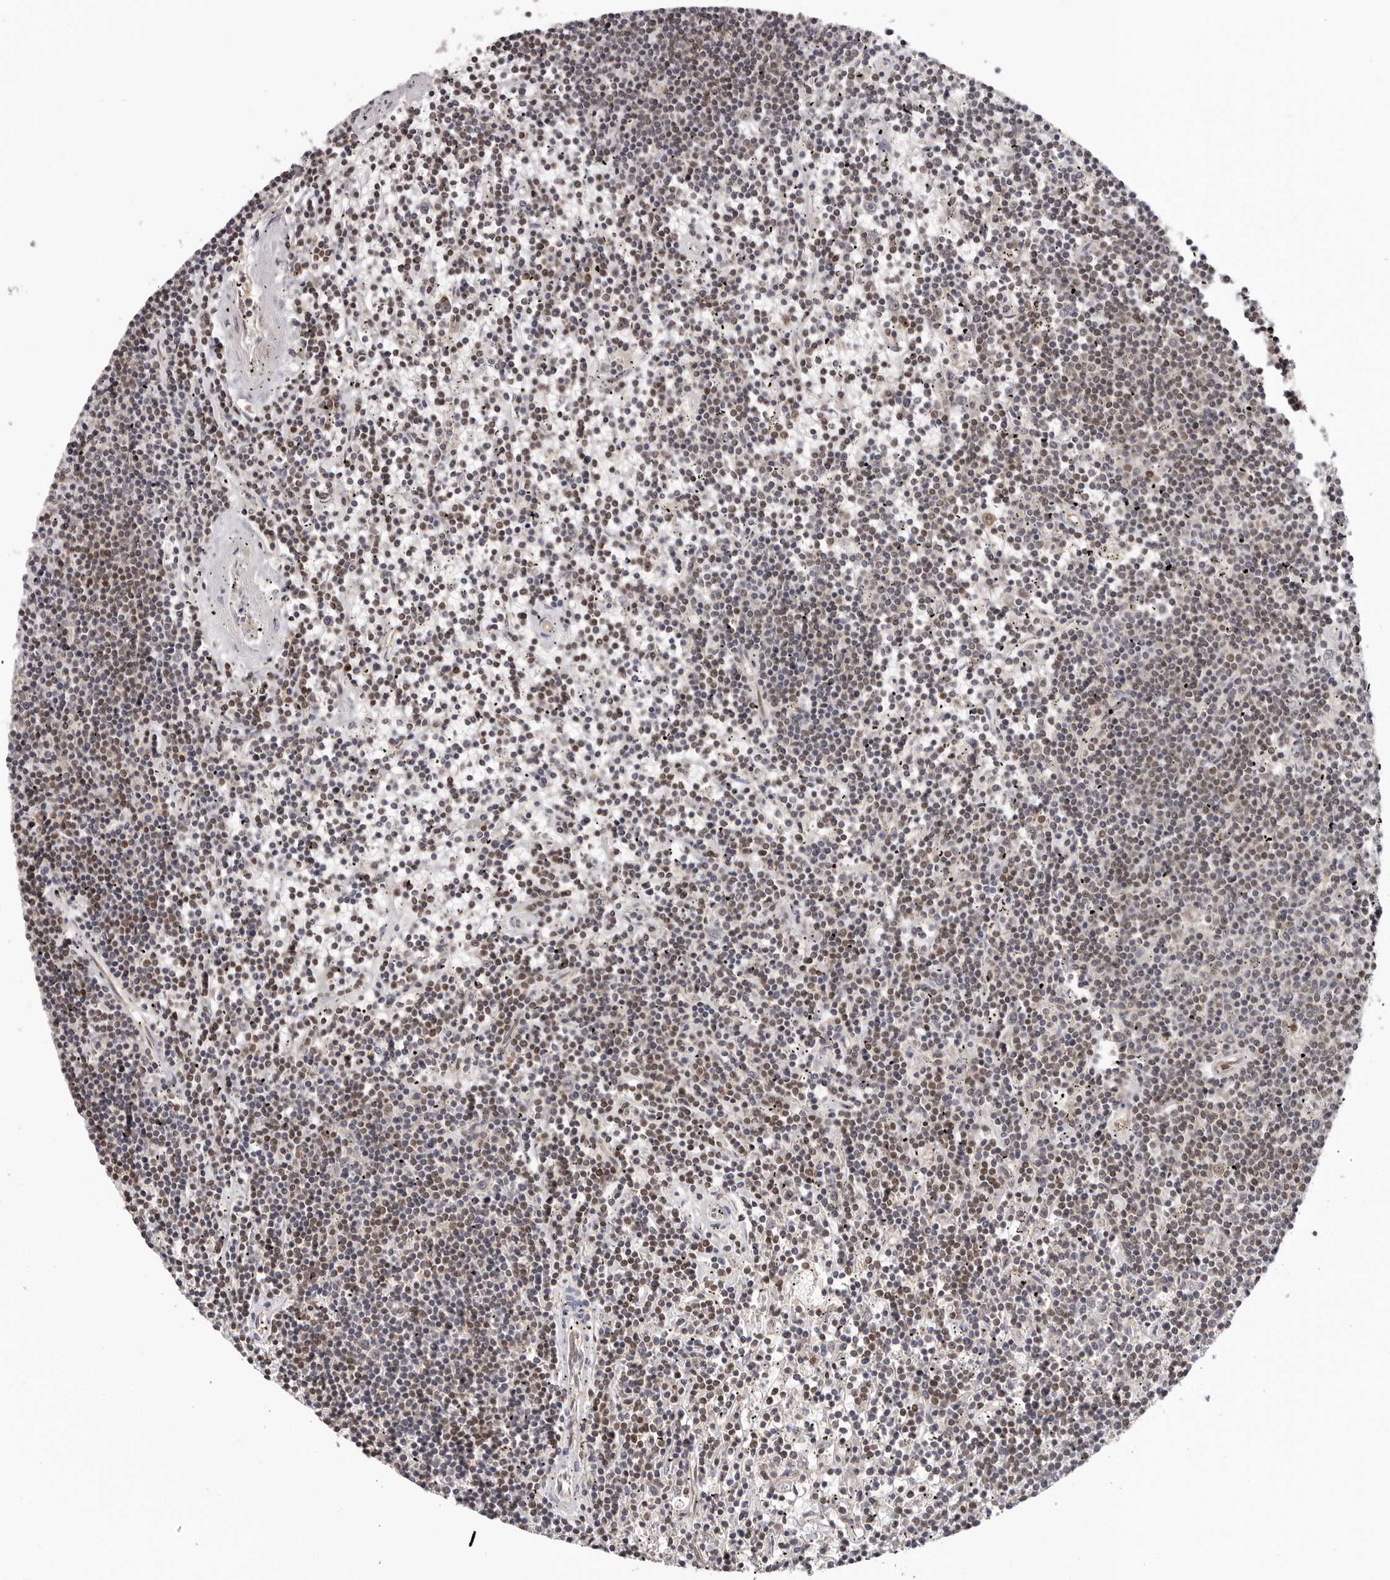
{"staining": {"intensity": "moderate", "quantity": "25%-75%", "location": "nuclear"}, "tissue": "lymphoma", "cell_type": "Tumor cells", "image_type": "cancer", "snomed": [{"axis": "morphology", "description": "Malignant lymphoma, non-Hodgkin's type, Low grade"}, {"axis": "topography", "description": "Spleen"}], "caption": "About 25%-75% of tumor cells in human low-grade malignant lymphoma, non-Hodgkin's type show moderate nuclear protein expression as visualized by brown immunohistochemical staining.", "gene": "TBX5", "patient": {"sex": "male", "age": 76}}